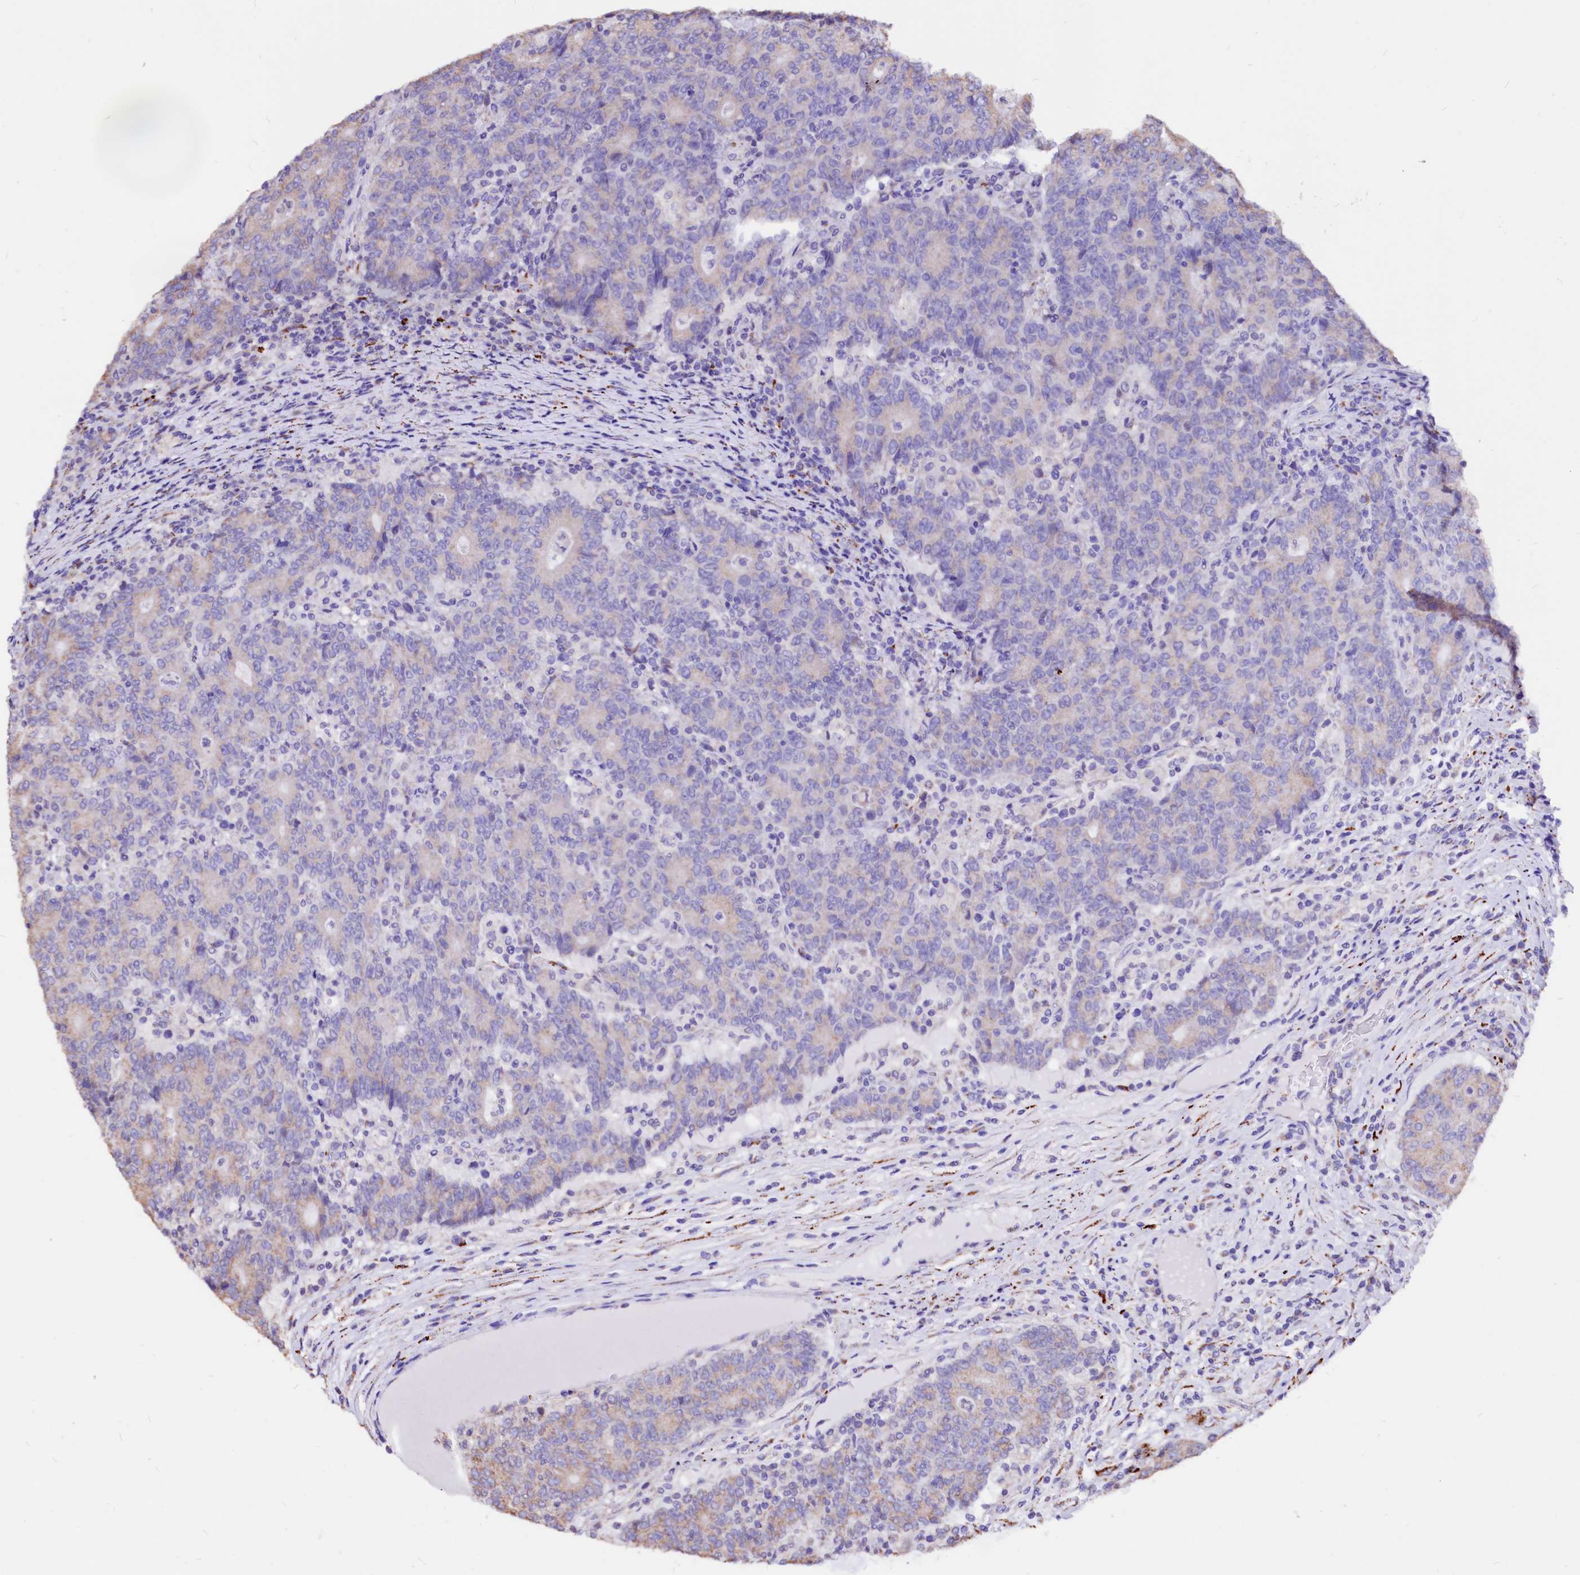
{"staining": {"intensity": "weak", "quantity": "25%-75%", "location": "cytoplasmic/membranous"}, "tissue": "colorectal cancer", "cell_type": "Tumor cells", "image_type": "cancer", "snomed": [{"axis": "morphology", "description": "Adenocarcinoma, NOS"}, {"axis": "topography", "description": "Colon"}], "caption": "Protein staining exhibits weak cytoplasmic/membranous staining in approximately 25%-75% of tumor cells in adenocarcinoma (colorectal).", "gene": "MAOB", "patient": {"sex": "female", "age": 75}}